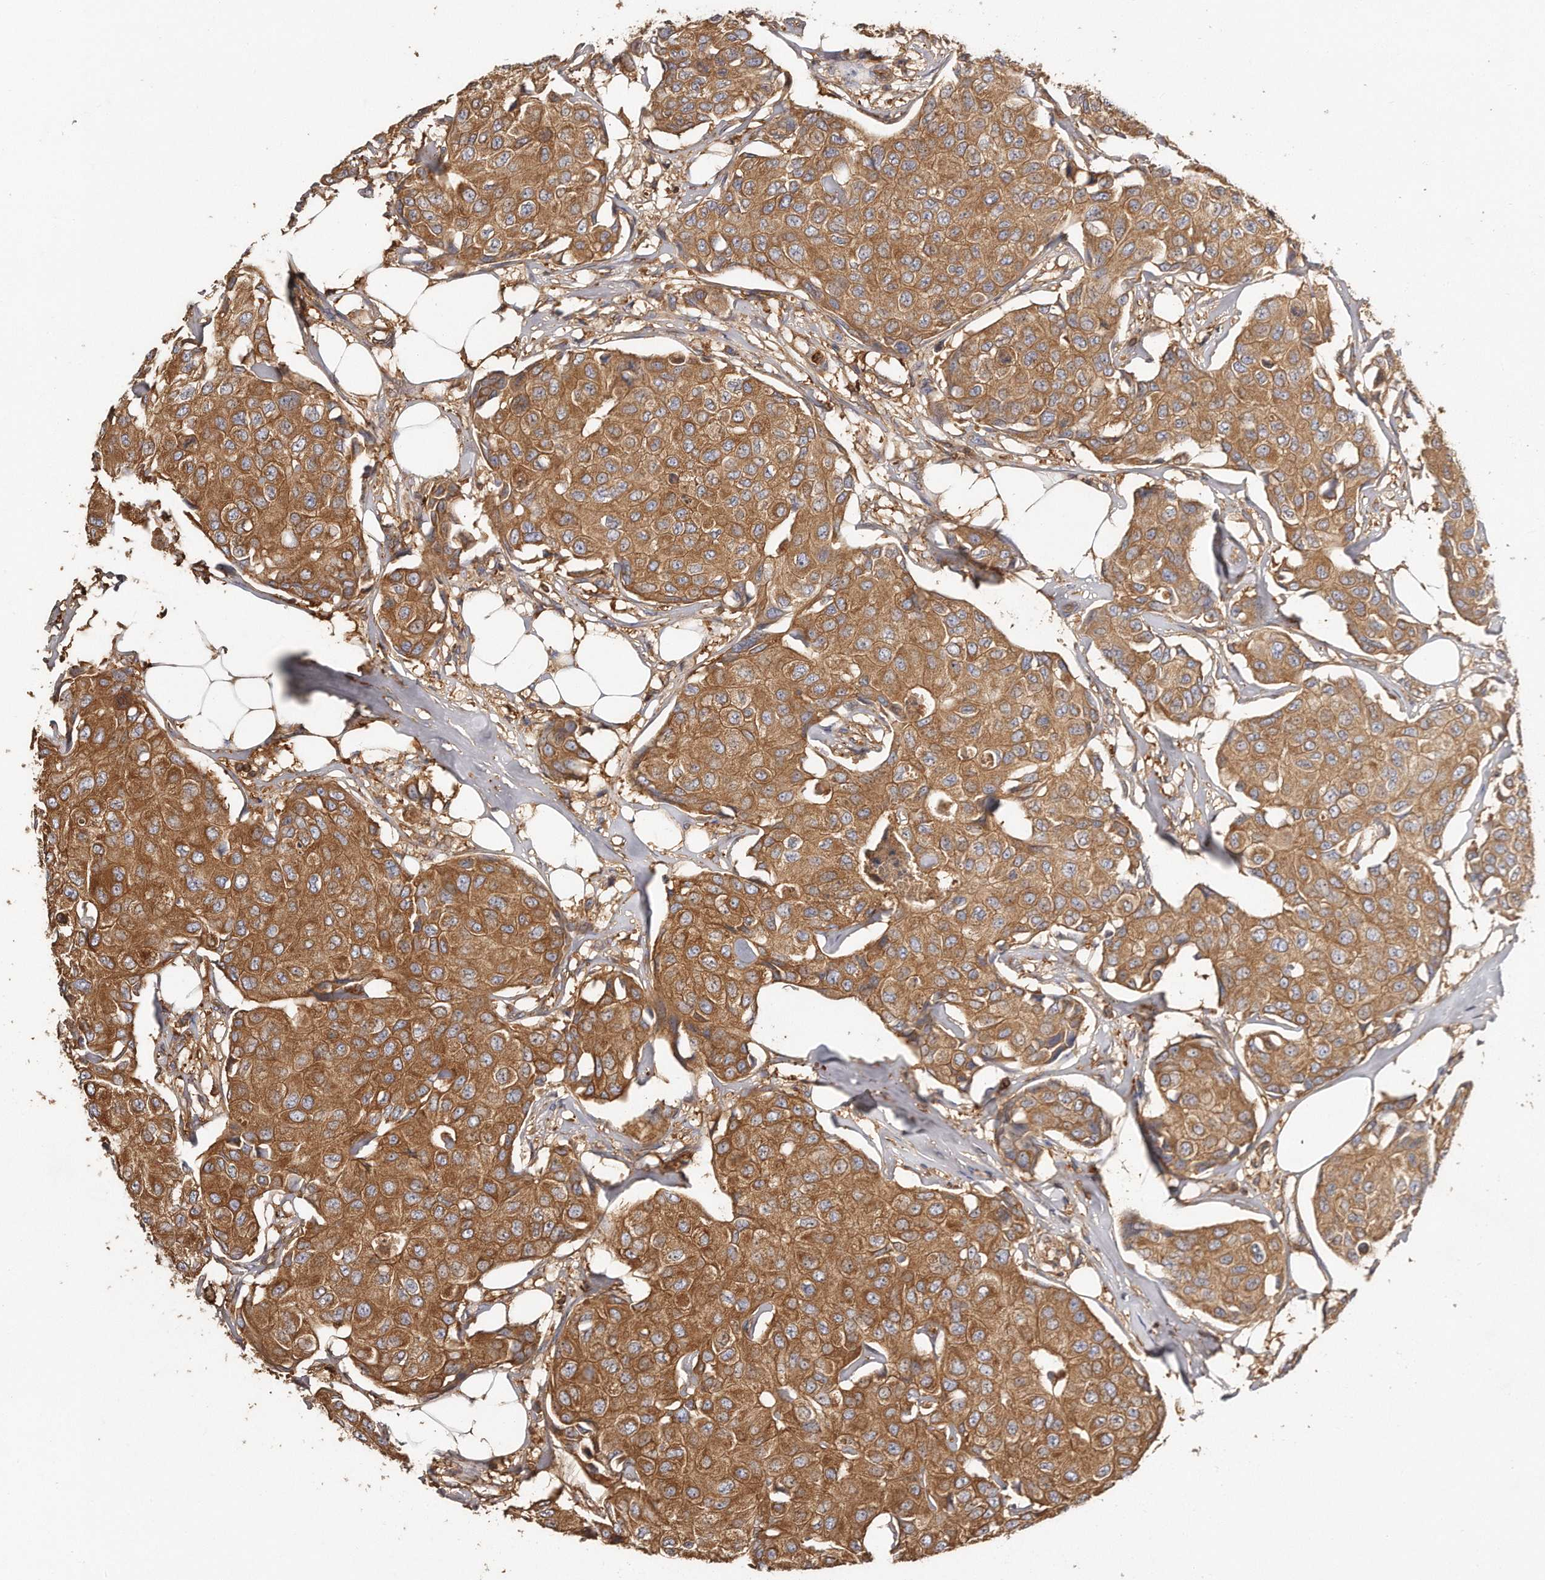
{"staining": {"intensity": "strong", "quantity": ">75%", "location": "cytoplasmic/membranous"}, "tissue": "breast cancer", "cell_type": "Tumor cells", "image_type": "cancer", "snomed": [{"axis": "morphology", "description": "Duct carcinoma"}, {"axis": "topography", "description": "Breast"}], "caption": "A brown stain highlights strong cytoplasmic/membranous positivity of a protein in human invasive ductal carcinoma (breast) tumor cells. Nuclei are stained in blue.", "gene": "CAP1", "patient": {"sex": "female", "age": 80}}